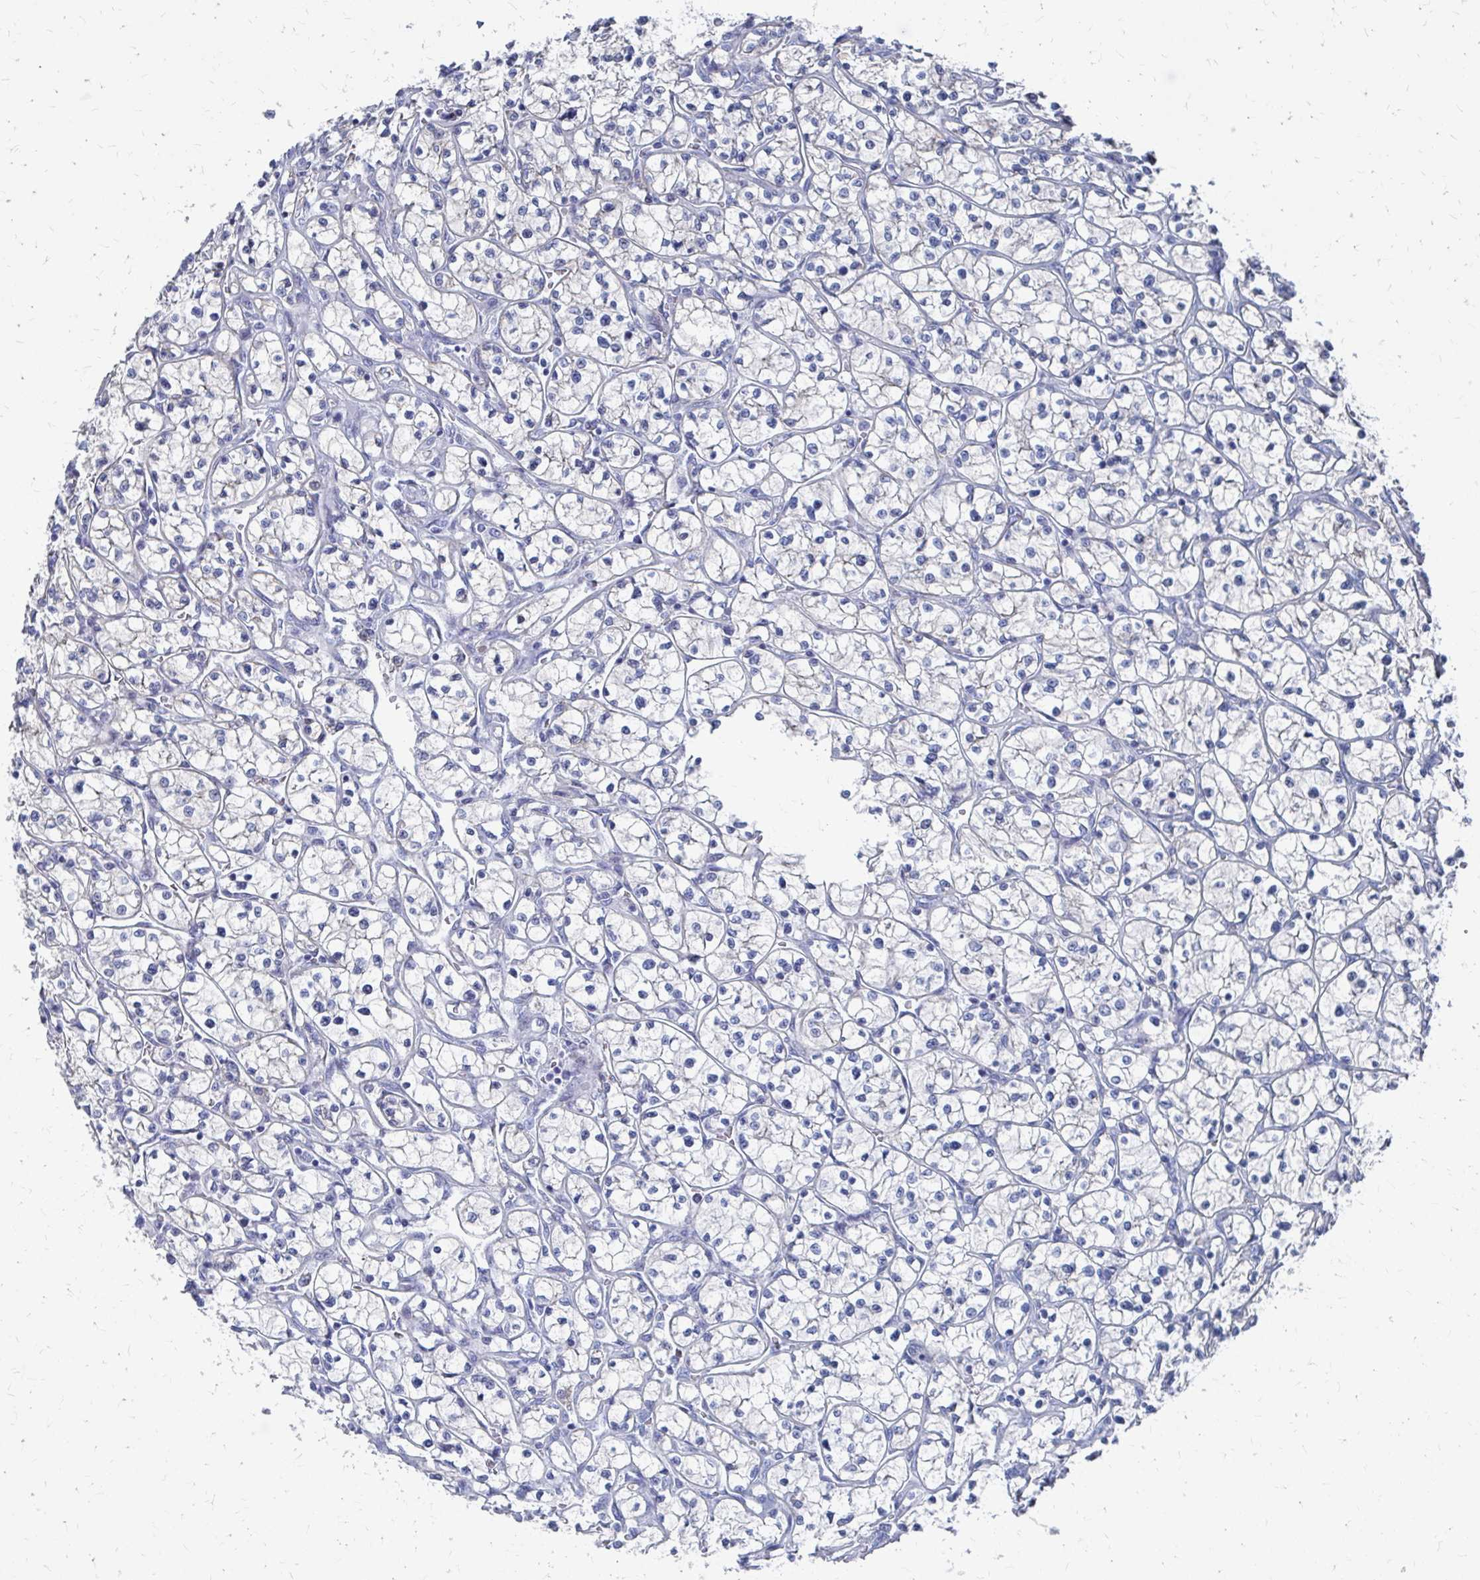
{"staining": {"intensity": "negative", "quantity": "none", "location": "none"}, "tissue": "renal cancer", "cell_type": "Tumor cells", "image_type": "cancer", "snomed": [{"axis": "morphology", "description": "Adenocarcinoma, NOS"}, {"axis": "topography", "description": "Kidney"}], "caption": "High magnification brightfield microscopy of renal cancer (adenocarcinoma) stained with DAB (brown) and counterstained with hematoxylin (blue): tumor cells show no significant expression. Nuclei are stained in blue.", "gene": "PLEKHG7", "patient": {"sex": "female", "age": 64}}